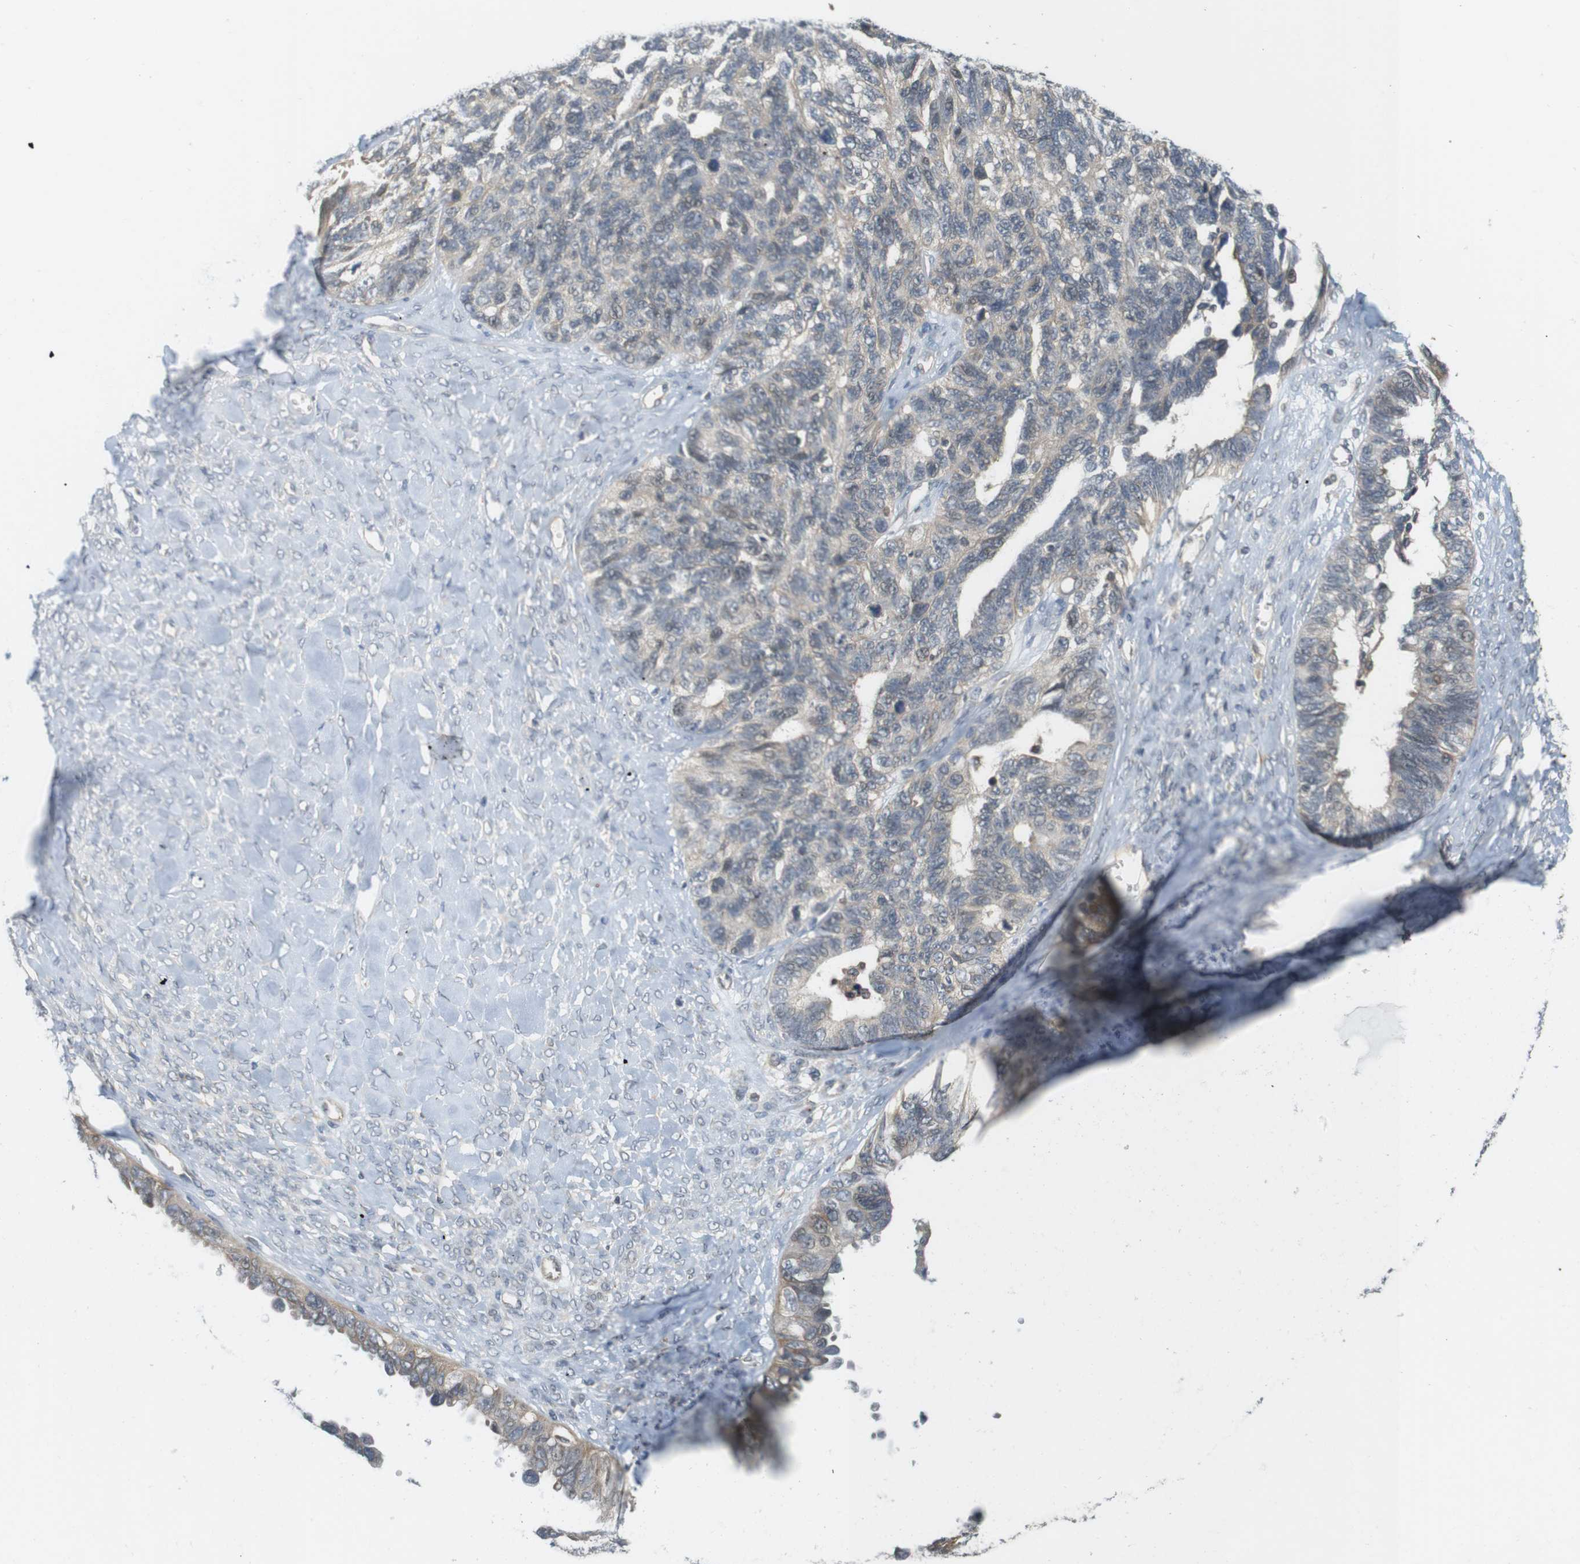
{"staining": {"intensity": "weak", "quantity": "25%-75%", "location": "cytoplasmic/membranous"}, "tissue": "ovarian cancer", "cell_type": "Tumor cells", "image_type": "cancer", "snomed": [{"axis": "morphology", "description": "Cystadenocarcinoma, serous, NOS"}, {"axis": "topography", "description": "Ovary"}], "caption": "Protein staining by IHC exhibits weak cytoplasmic/membranous positivity in approximately 25%-75% of tumor cells in serous cystadenocarcinoma (ovarian).", "gene": "RNF130", "patient": {"sex": "female", "age": 79}}